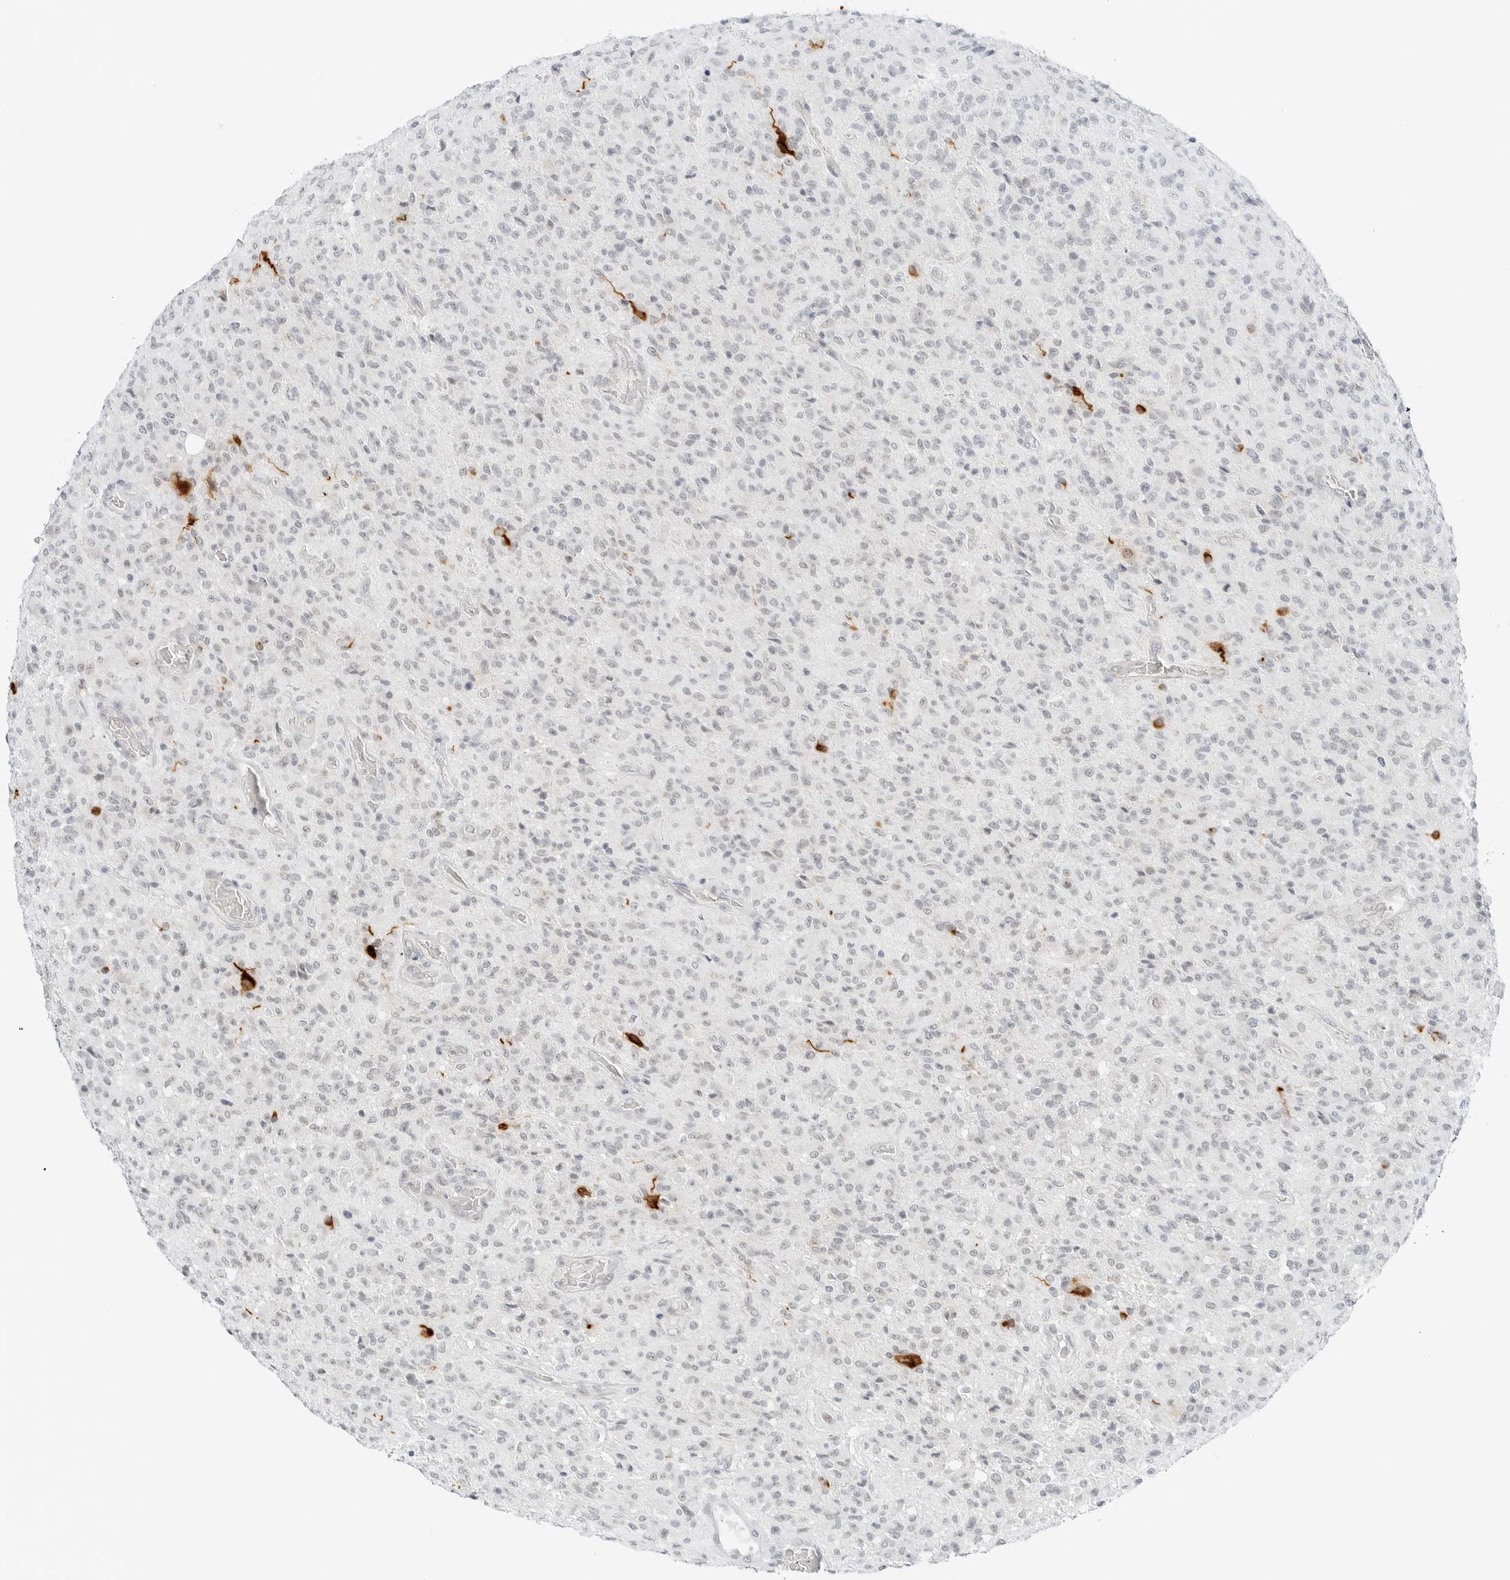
{"staining": {"intensity": "negative", "quantity": "none", "location": "none"}, "tissue": "glioma", "cell_type": "Tumor cells", "image_type": "cancer", "snomed": [{"axis": "morphology", "description": "Glioma, malignant, High grade"}, {"axis": "topography", "description": "Brain"}], "caption": "High magnification brightfield microscopy of glioma stained with DAB (brown) and counterstained with hematoxylin (blue): tumor cells show no significant expression. (Stains: DAB (3,3'-diaminobenzidine) immunohistochemistry (IHC) with hematoxylin counter stain, Microscopy: brightfield microscopy at high magnification).", "gene": "CCSAP", "patient": {"sex": "female", "age": 57}}